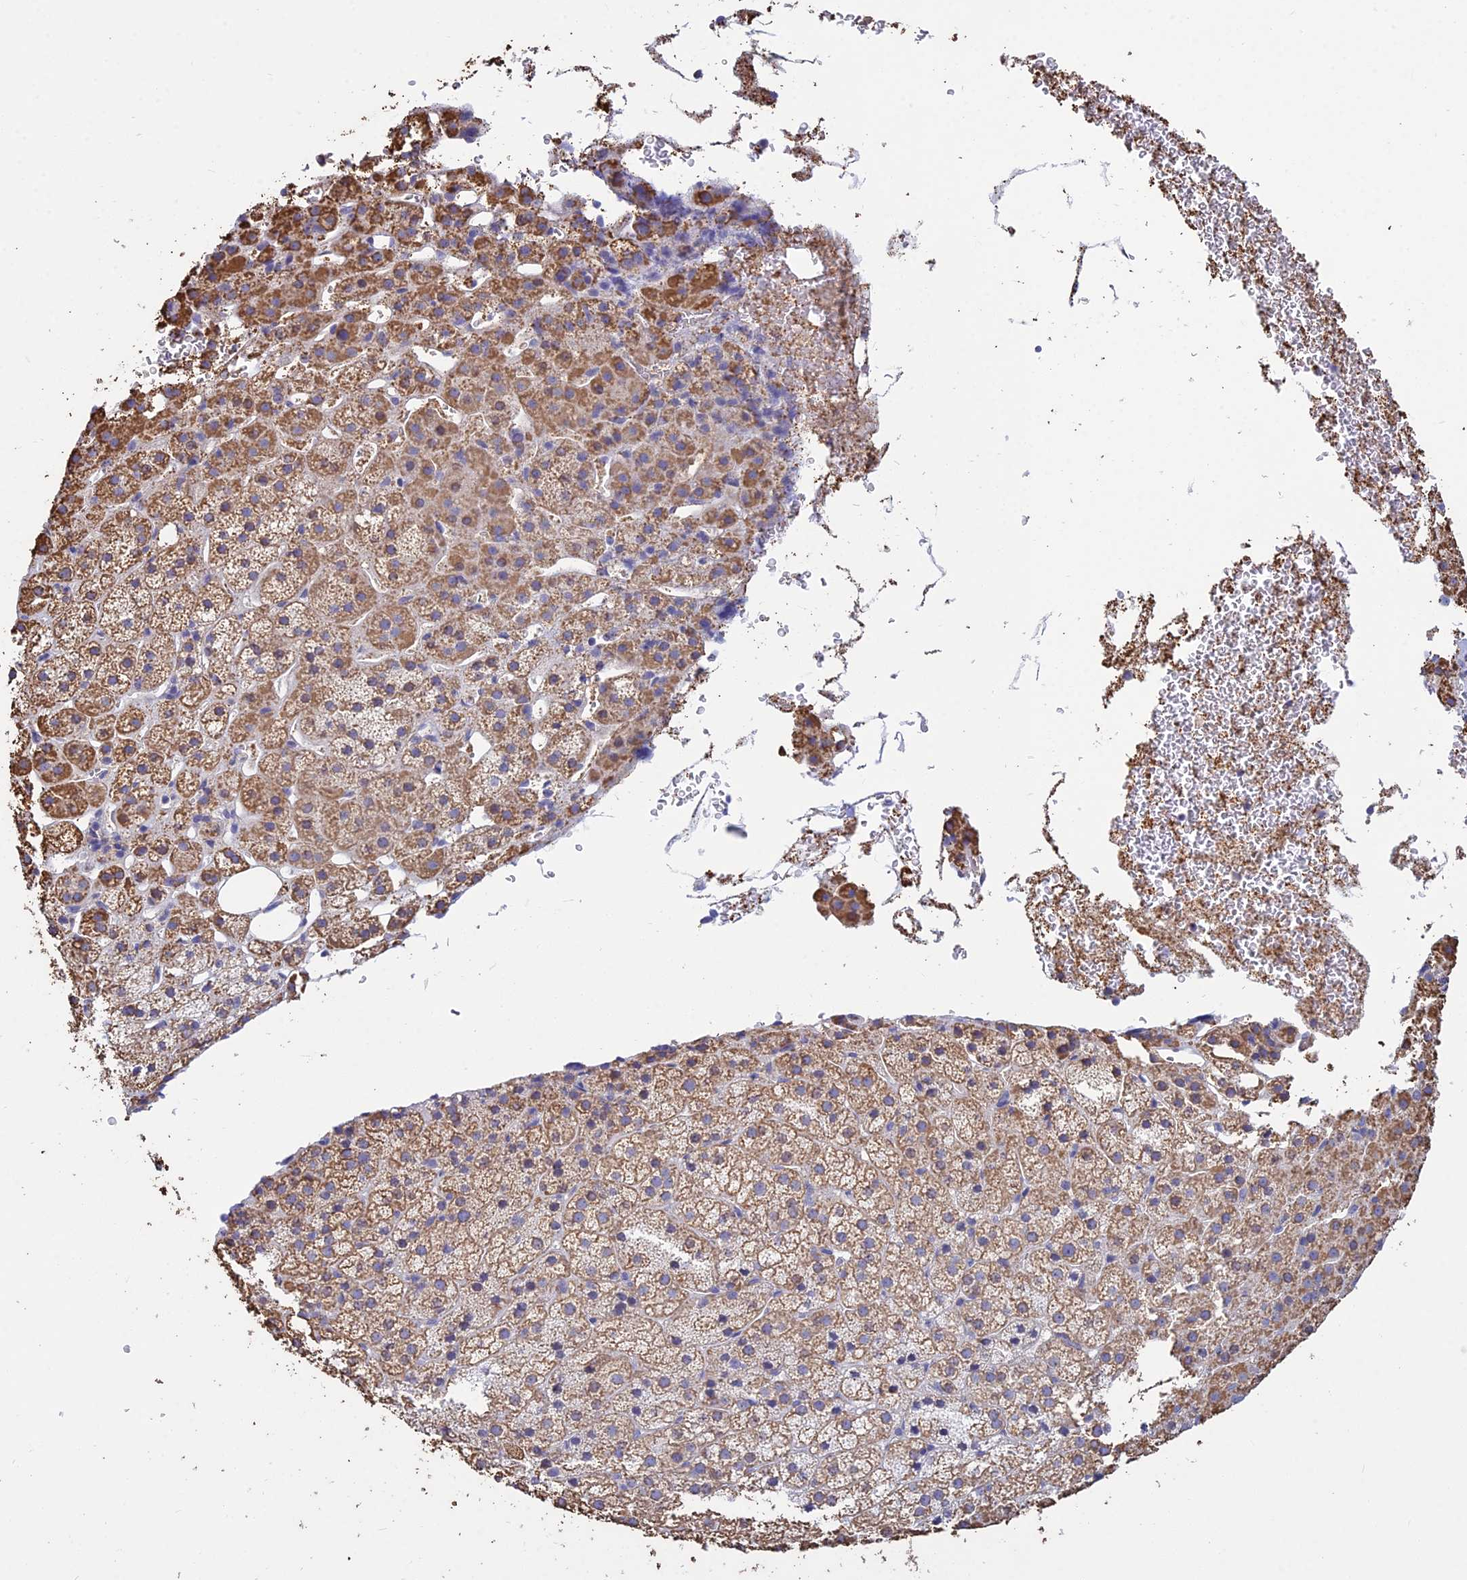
{"staining": {"intensity": "moderate", "quantity": ">75%", "location": "cytoplasmic/membranous"}, "tissue": "adrenal gland", "cell_type": "Glandular cells", "image_type": "normal", "snomed": [{"axis": "morphology", "description": "Normal tissue, NOS"}, {"axis": "topography", "description": "Adrenal gland"}], "caption": "Glandular cells demonstrate moderate cytoplasmic/membranous staining in about >75% of cells in unremarkable adrenal gland. (DAB (3,3'-diaminobenzidine) IHC with brightfield microscopy, high magnification).", "gene": "OR2W3", "patient": {"sex": "female", "age": 57}}